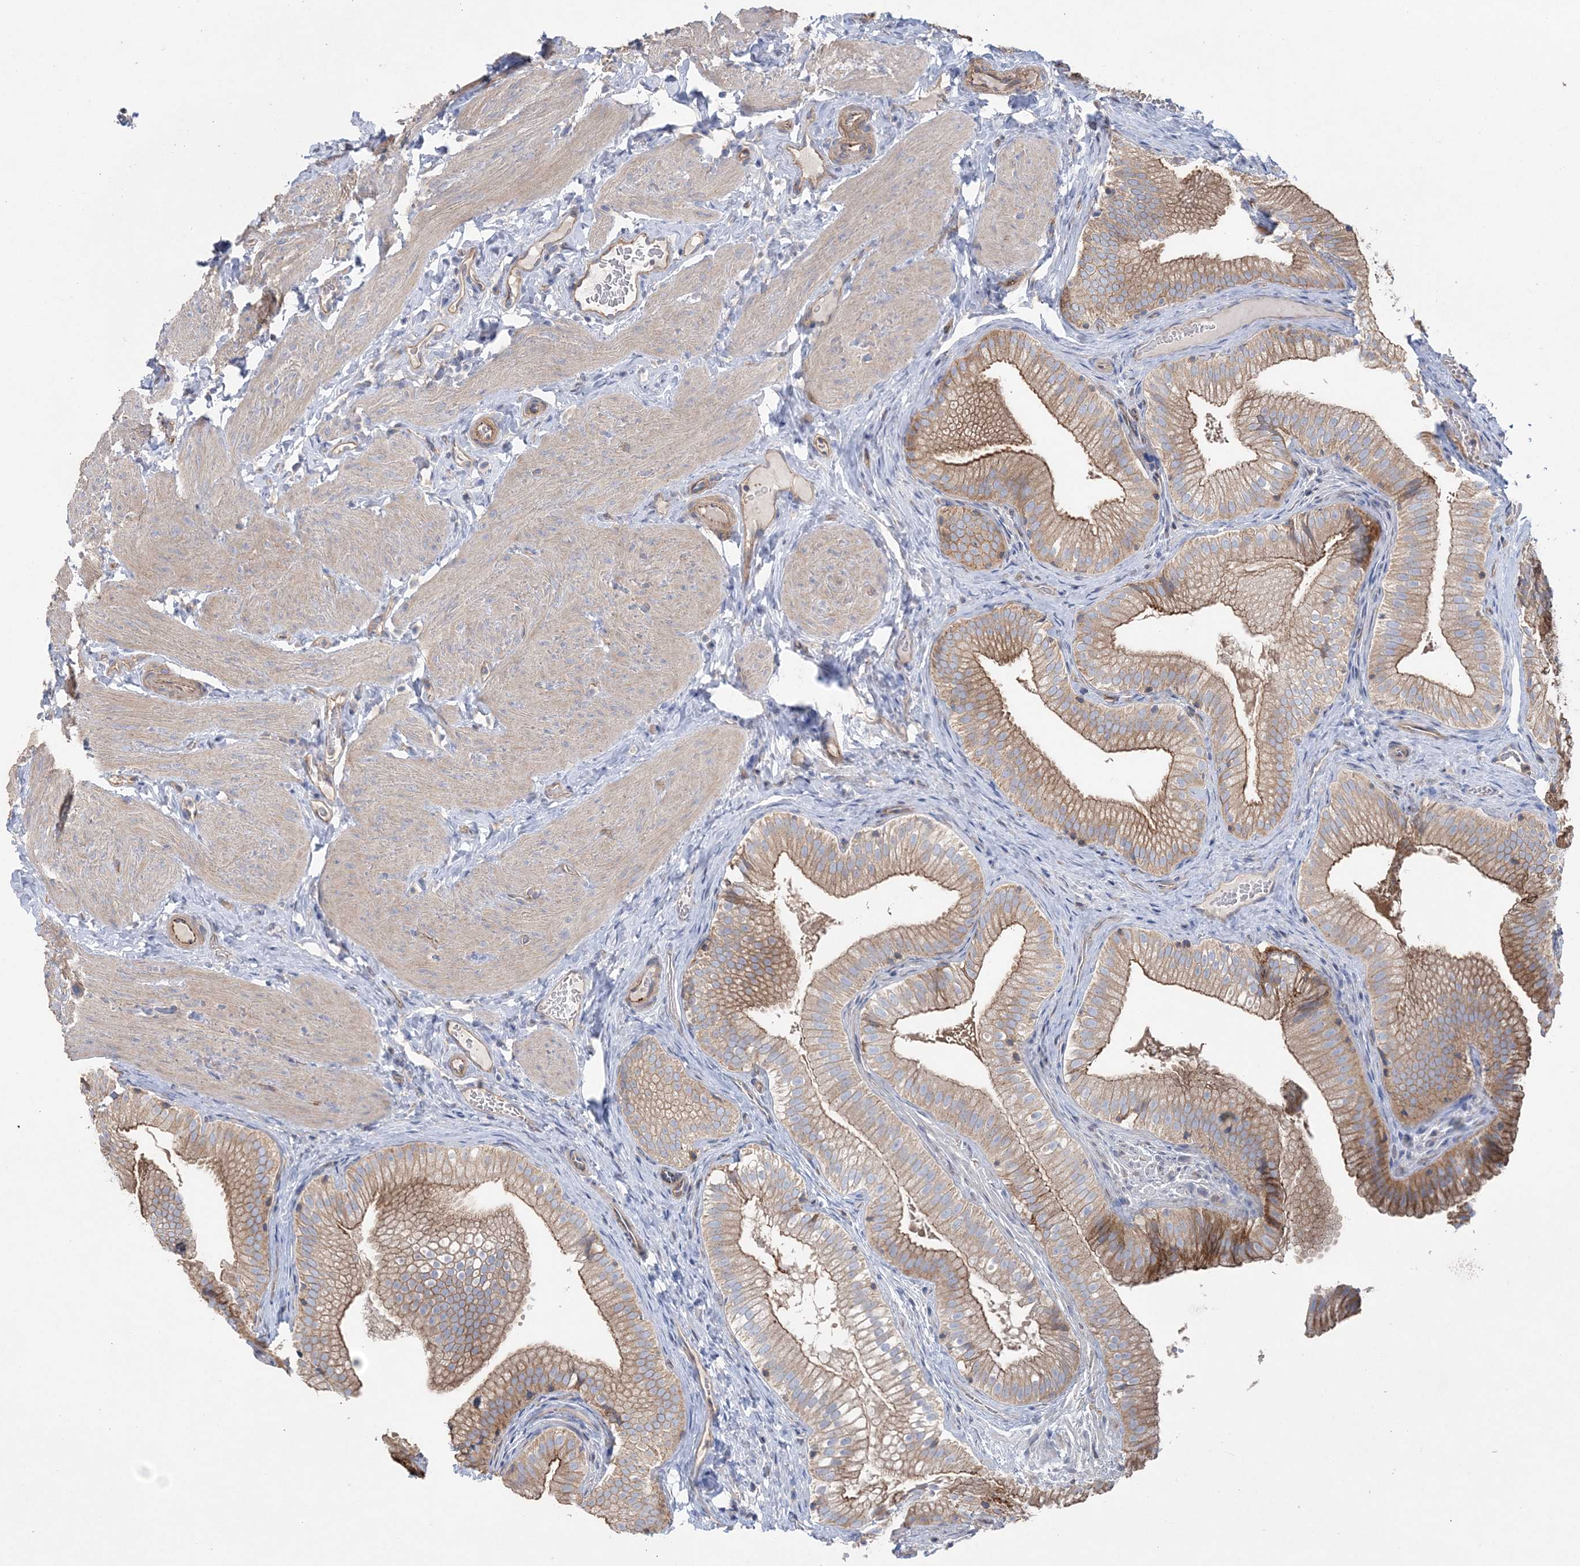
{"staining": {"intensity": "moderate", "quantity": ">75%", "location": "cytoplasmic/membranous"}, "tissue": "gallbladder", "cell_type": "Glandular cells", "image_type": "normal", "snomed": [{"axis": "morphology", "description": "Normal tissue, NOS"}, {"axis": "topography", "description": "Gallbladder"}], "caption": "Immunohistochemistry staining of benign gallbladder, which shows medium levels of moderate cytoplasmic/membranous staining in about >75% of glandular cells indicating moderate cytoplasmic/membranous protein staining. The staining was performed using DAB (3,3'-diaminobenzidine) (brown) for protein detection and nuclei were counterstained in hematoxylin (blue).", "gene": "PIGC", "patient": {"sex": "female", "age": 30}}